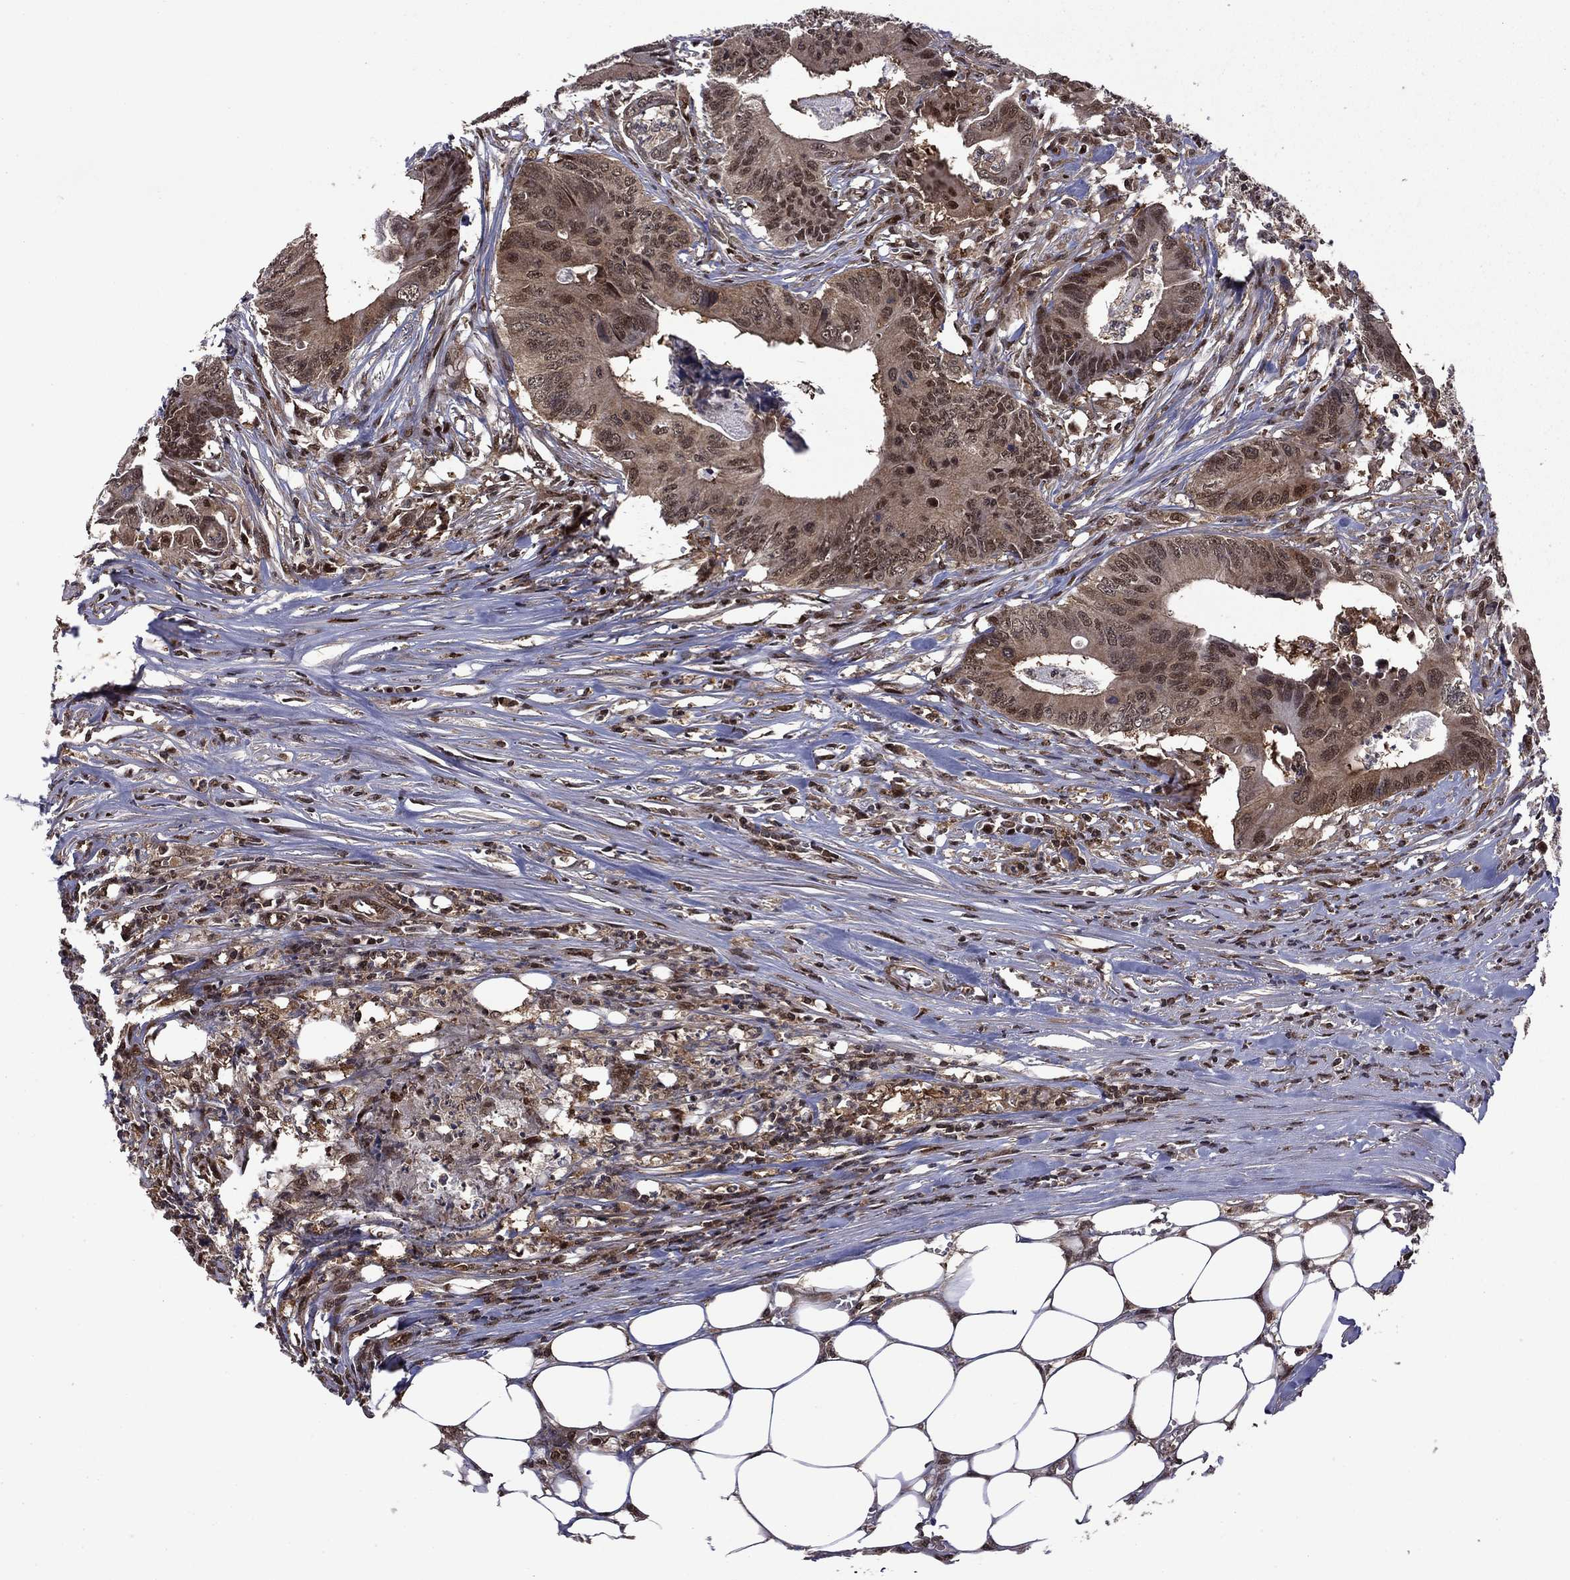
{"staining": {"intensity": "moderate", "quantity": "<25%", "location": "nuclear"}, "tissue": "colorectal cancer", "cell_type": "Tumor cells", "image_type": "cancer", "snomed": [{"axis": "morphology", "description": "Adenocarcinoma, NOS"}, {"axis": "topography", "description": "Colon"}], "caption": "The histopathology image demonstrates staining of colorectal cancer, revealing moderate nuclear protein positivity (brown color) within tumor cells.", "gene": "PSMD2", "patient": {"sex": "male", "age": 84}}